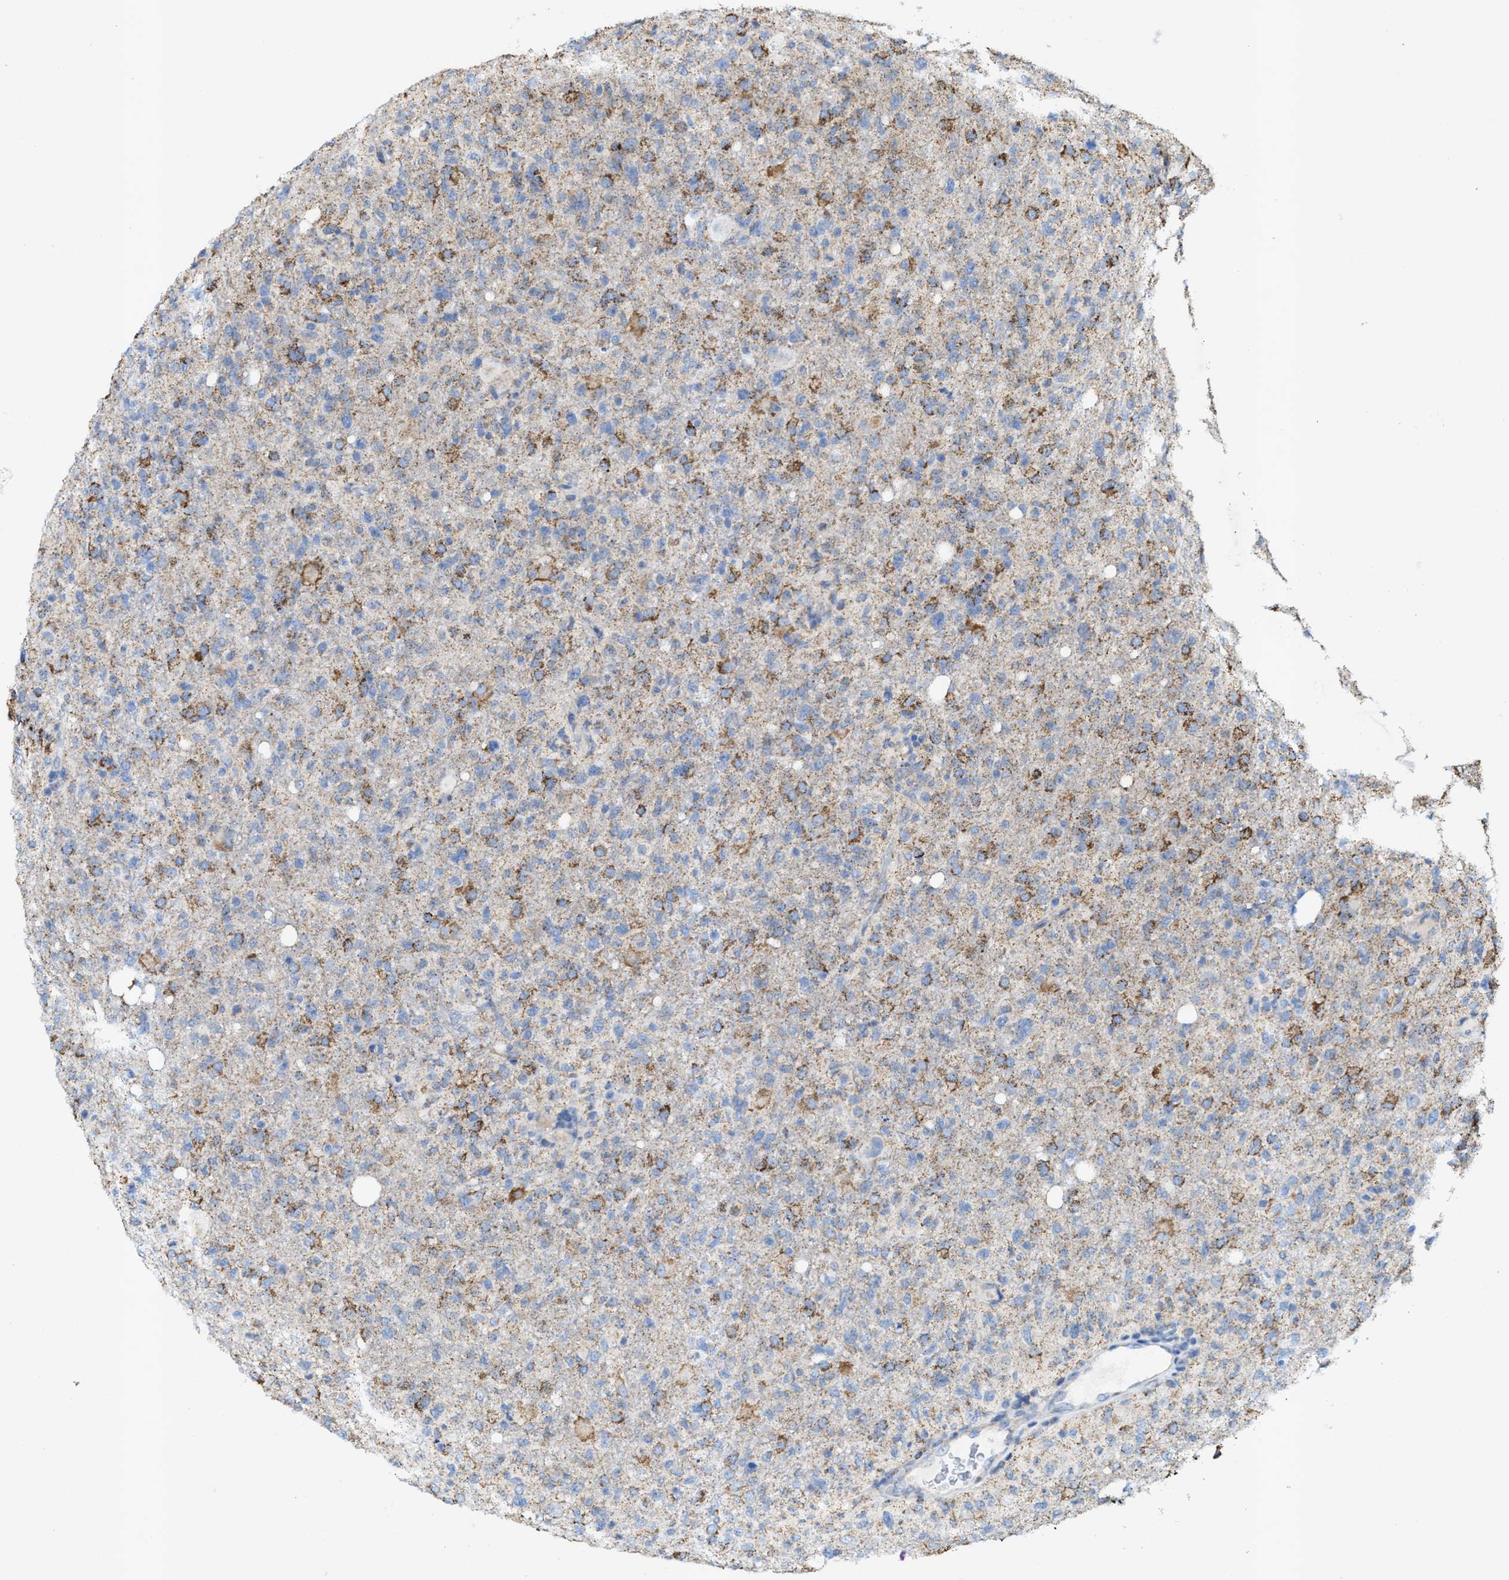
{"staining": {"intensity": "moderate", "quantity": "25%-75%", "location": "cytoplasmic/membranous"}, "tissue": "glioma", "cell_type": "Tumor cells", "image_type": "cancer", "snomed": [{"axis": "morphology", "description": "Glioma, malignant, High grade"}, {"axis": "topography", "description": "Brain"}], "caption": "Immunohistochemical staining of malignant high-grade glioma reveals moderate cytoplasmic/membranous protein expression in approximately 25%-75% of tumor cells.", "gene": "JAG1", "patient": {"sex": "female", "age": 57}}